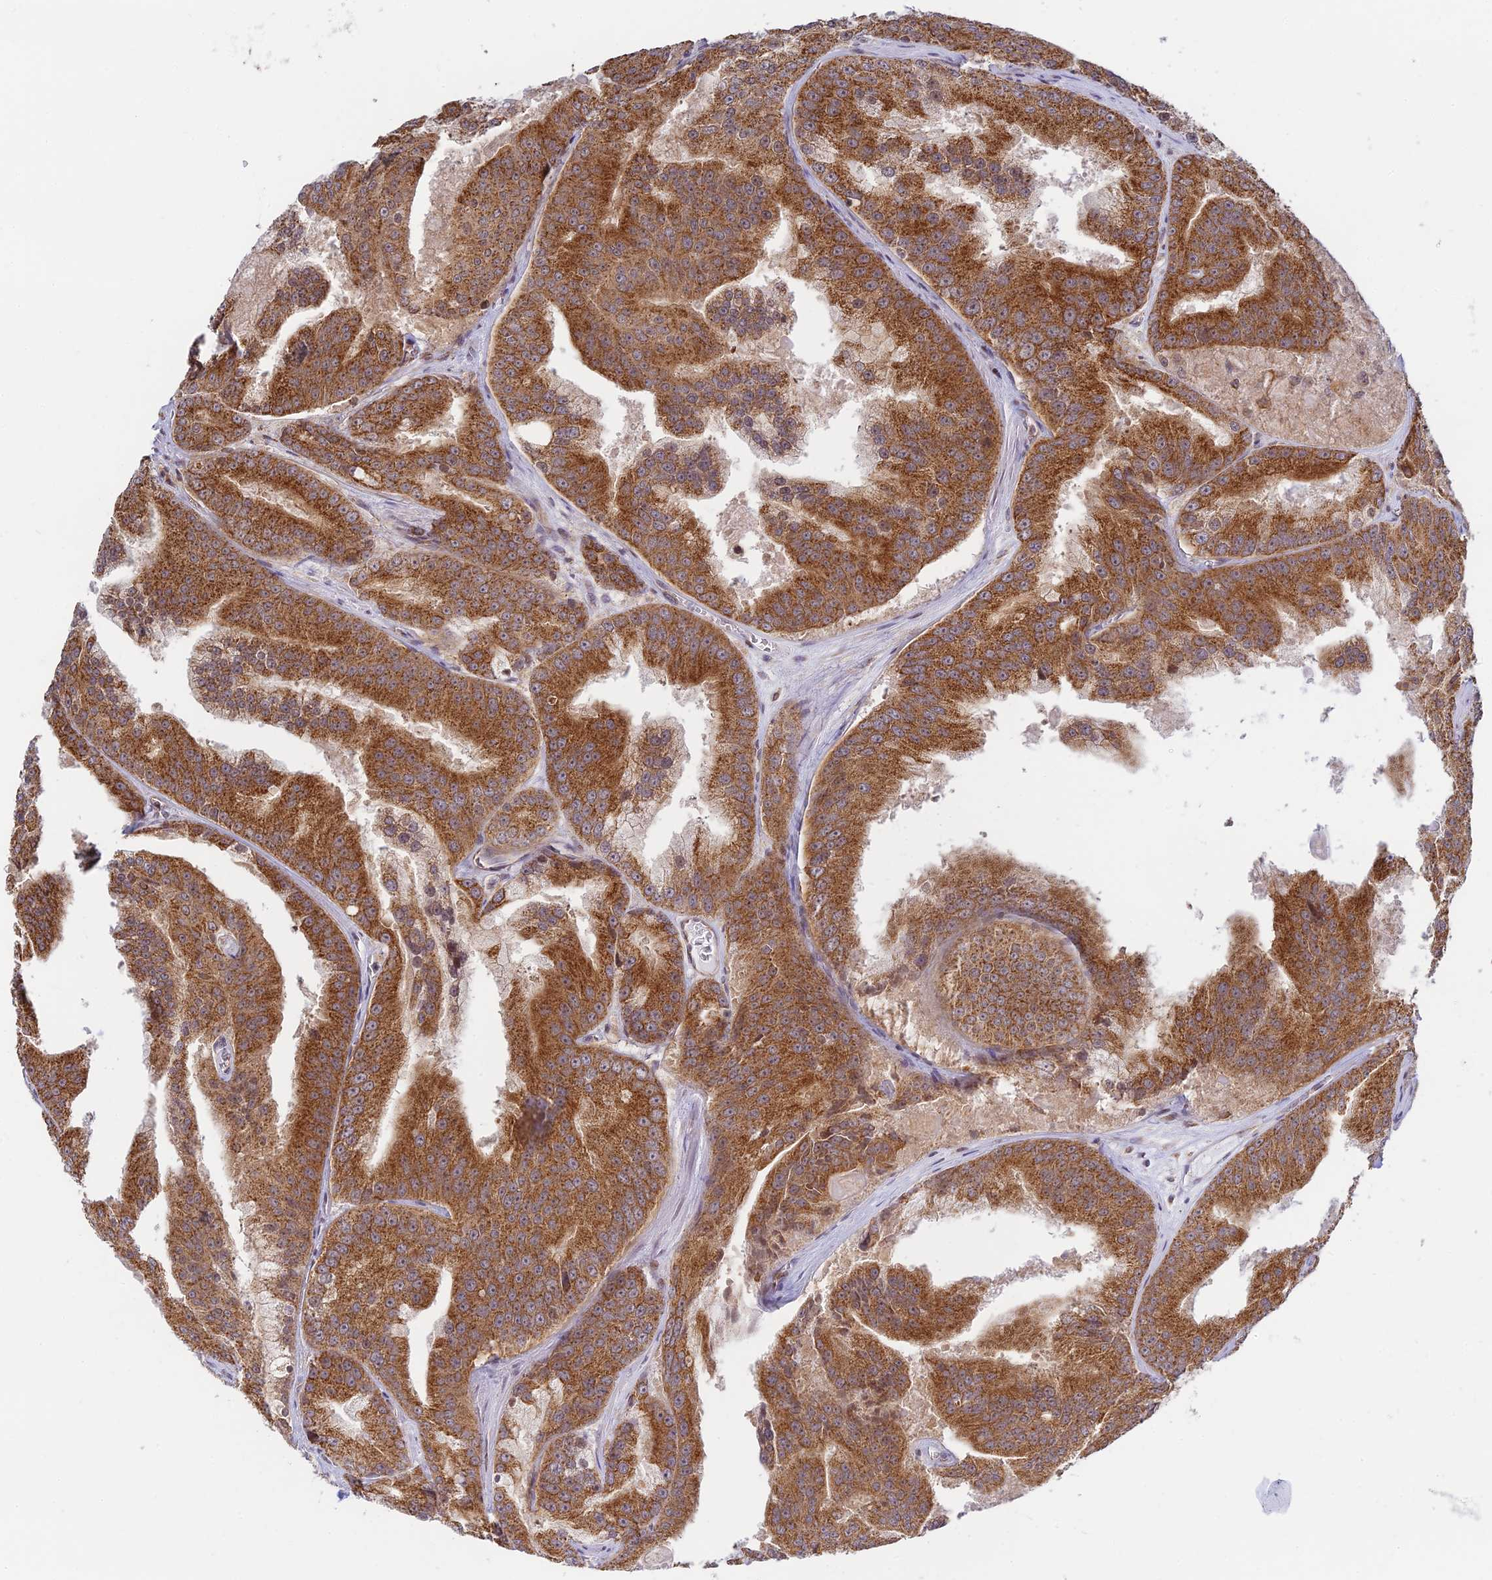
{"staining": {"intensity": "strong", "quantity": ">75%", "location": "cytoplasmic/membranous"}, "tissue": "prostate cancer", "cell_type": "Tumor cells", "image_type": "cancer", "snomed": [{"axis": "morphology", "description": "Adenocarcinoma, High grade"}, {"axis": "topography", "description": "Prostate"}], "caption": "Immunohistochemistry (IHC) histopathology image of prostate cancer stained for a protein (brown), which reveals high levels of strong cytoplasmic/membranous expression in approximately >75% of tumor cells.", "gene": "HOOK2", "patient": {"sex": "male", "age": 61}}